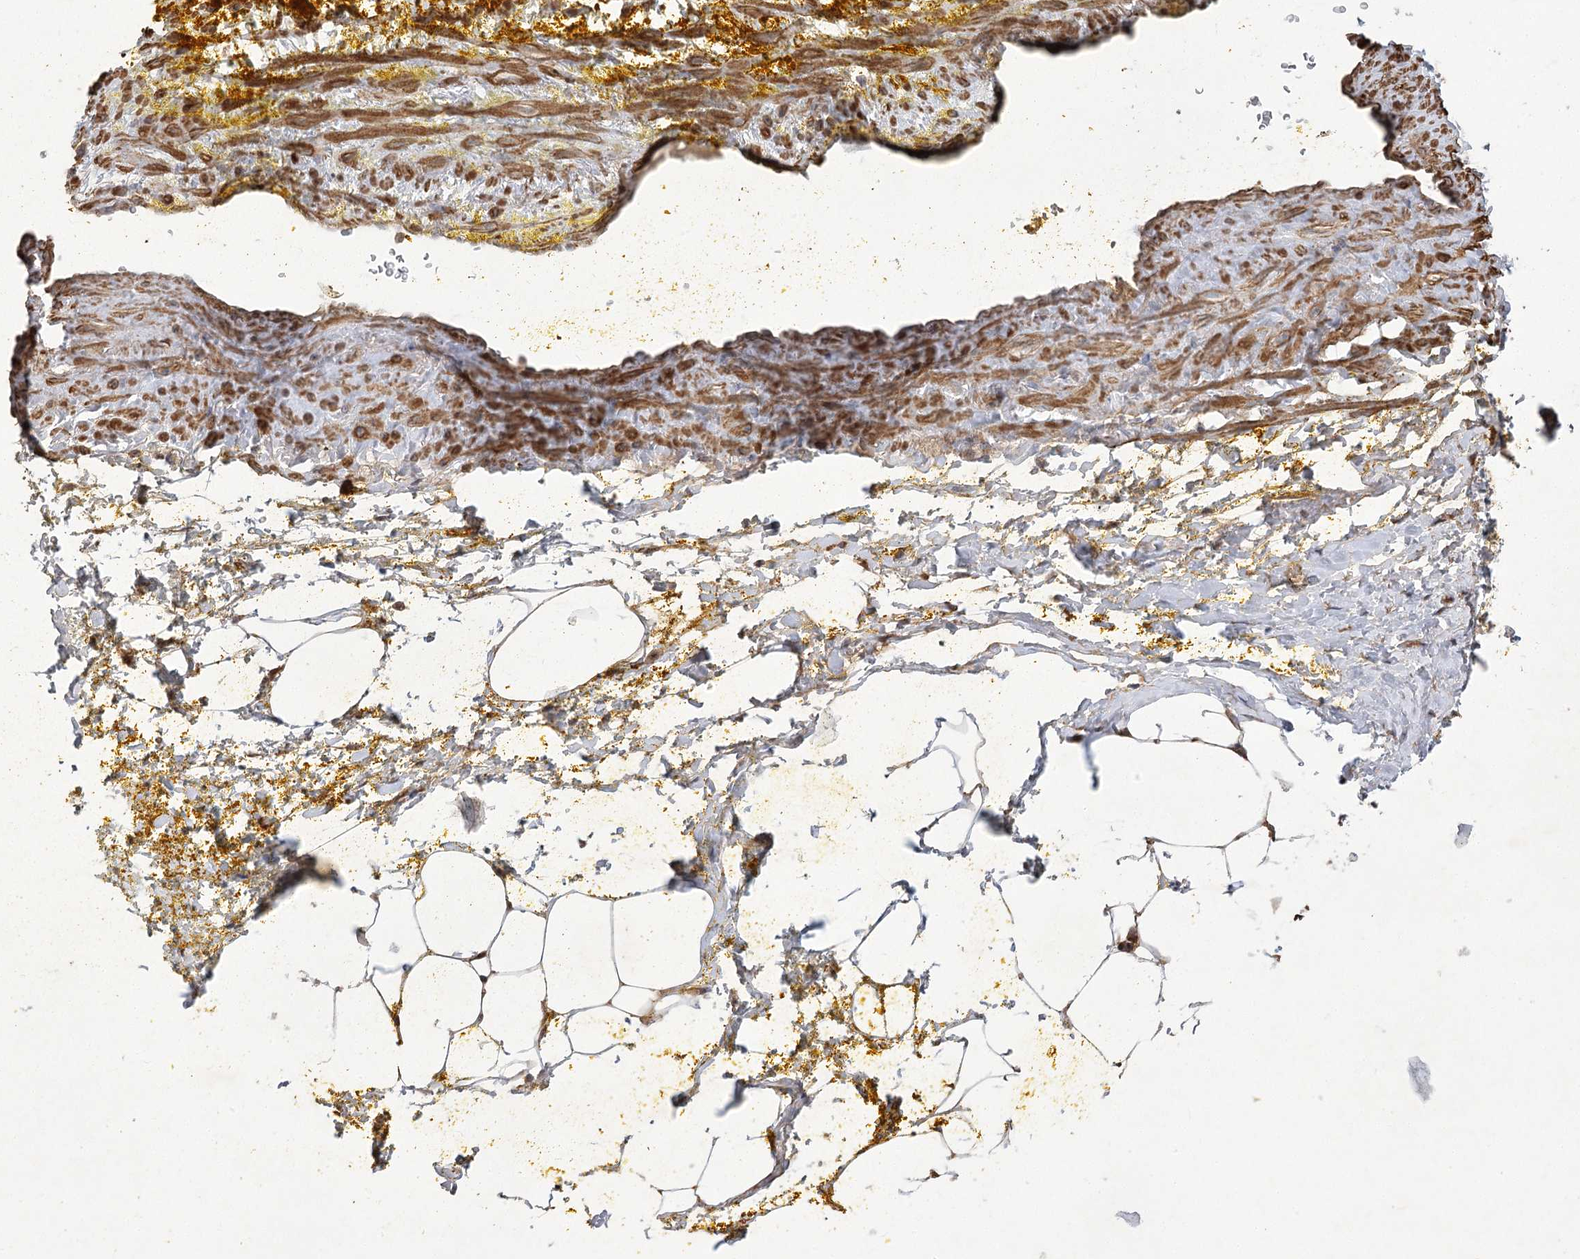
{"staining": {"intensity": "moderate", "quantity": "25%-75%", "location": "cytoplasmic/membranous"}, "tissue": "adipose tissue", "cell_type": "Adipocytes", "image_type": "normal", "snomed": [{"axis": "morphology", "description": "Normal tissue, NOS"}, {"axis": "morphology", "description": "Adenocarcinoma, Low grade"}, {"axis": "topography", "description": "Prostate"}, {"axis": "topography", "description": "Peripheral nerve tissue"}], "caption": "Benign adipose tissue displays moderate cytoplasmic/membranous staining in about 25%-75% of adipocytes, visualized by immunohistochemistry. Using DAB (3,3'-diaminobenzidine) (brown) and hematoxylin (blue) stains, captured at high magnification using brightfield microscopy.", "gene": "RNF24", "patient": {"sex": "male", "age": 63}}